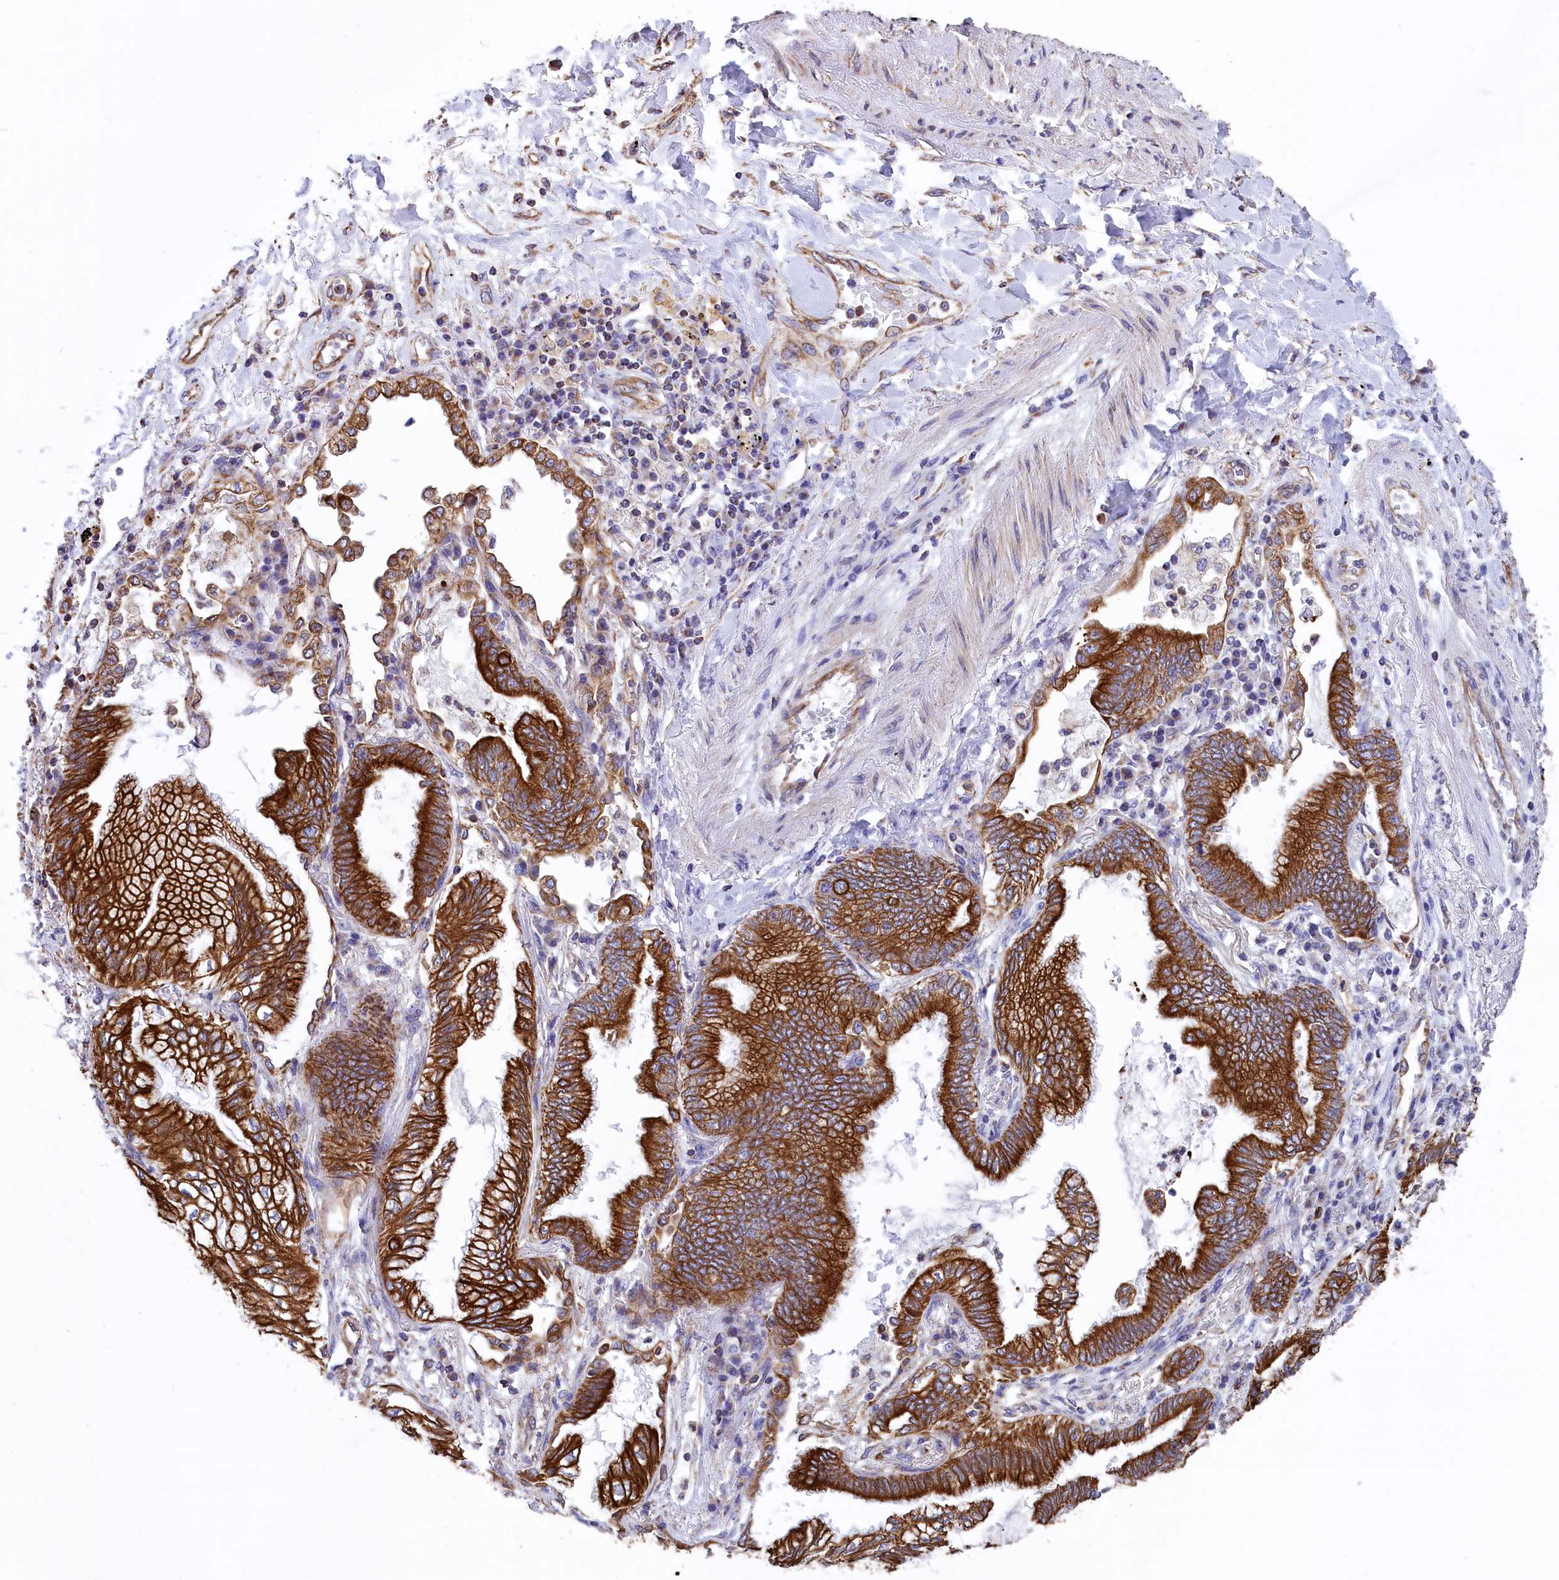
{"staining": {"intensity": "strong", "quantity": ">75%", "location": "cytoplasmic/membranous"}, "tissue": "lung cancer", "cell_type": "Tumor cells", "image_type": "cancer", "snomed": [{"axis": "morphology", "description": "Adenocarcinoma, NOS"}, {"axis": "topography", "description": "Lung"}], "caption": "Human lung adenocarcinoma stained for a protein (brown) exhibits strong cytoplasmic/membranous positive staining in about >75% of tumor cells.", "gene": "GATB", "patient": {"sex": "female", "age": 70}}